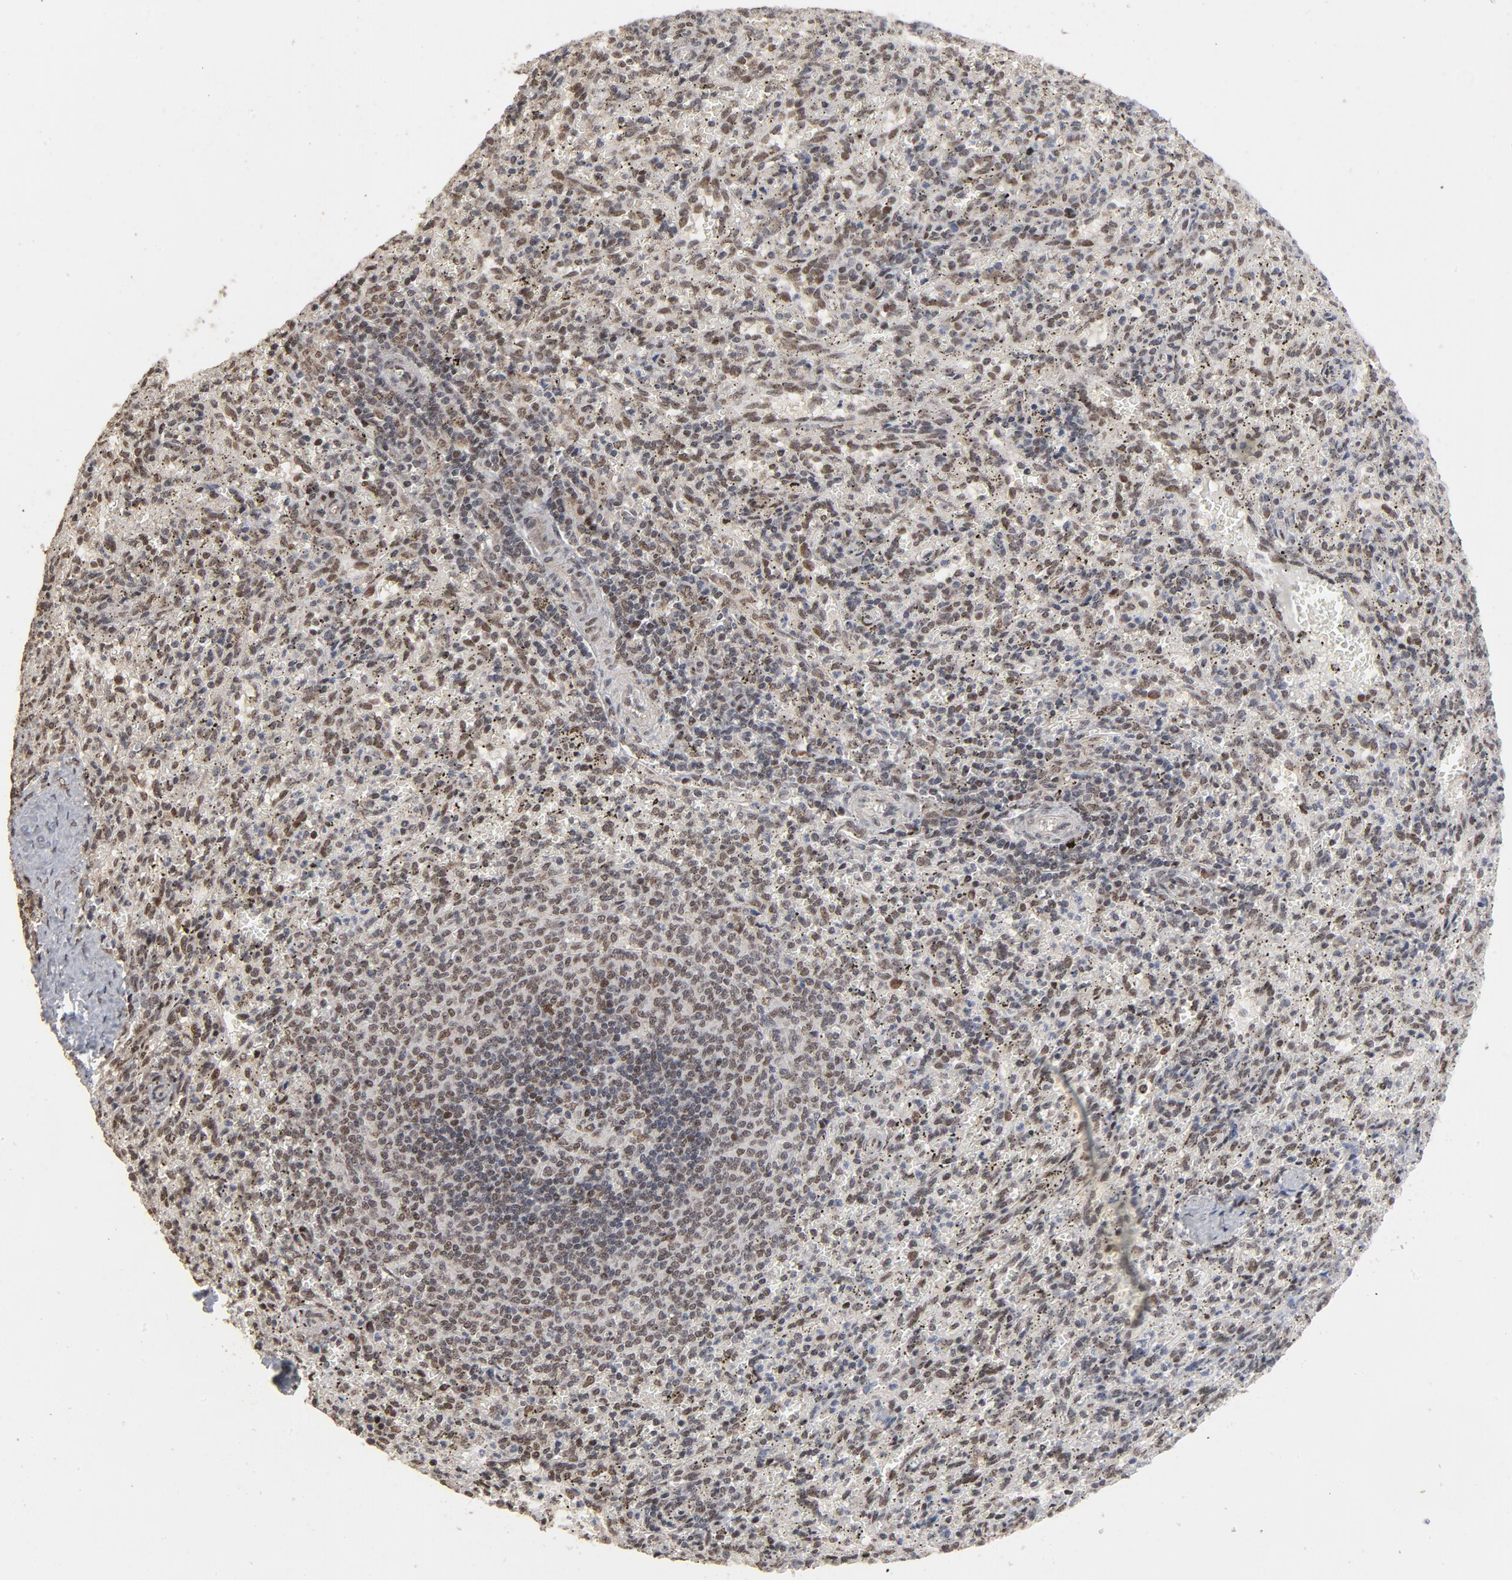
{"staining": {"intensity": "moderate", "quantity": "25%-75%", "location": "nuclear"}, "tissue": "spleen", "cell_type": "Cells in red pulp", "image_type": "normal", "snomed": [{"axis": "morphology", "description": "Normal tissue, NOS"}, {"axis": "topography", "description": "Spleen"}], "caption": "Moderate nuclear expression for a protein is appreciated in about 25%-75% of cells in red pulp of benign spleen using IHC.", "gene": "TP53RK", "patient": {"sex": "female", "age": 10}}